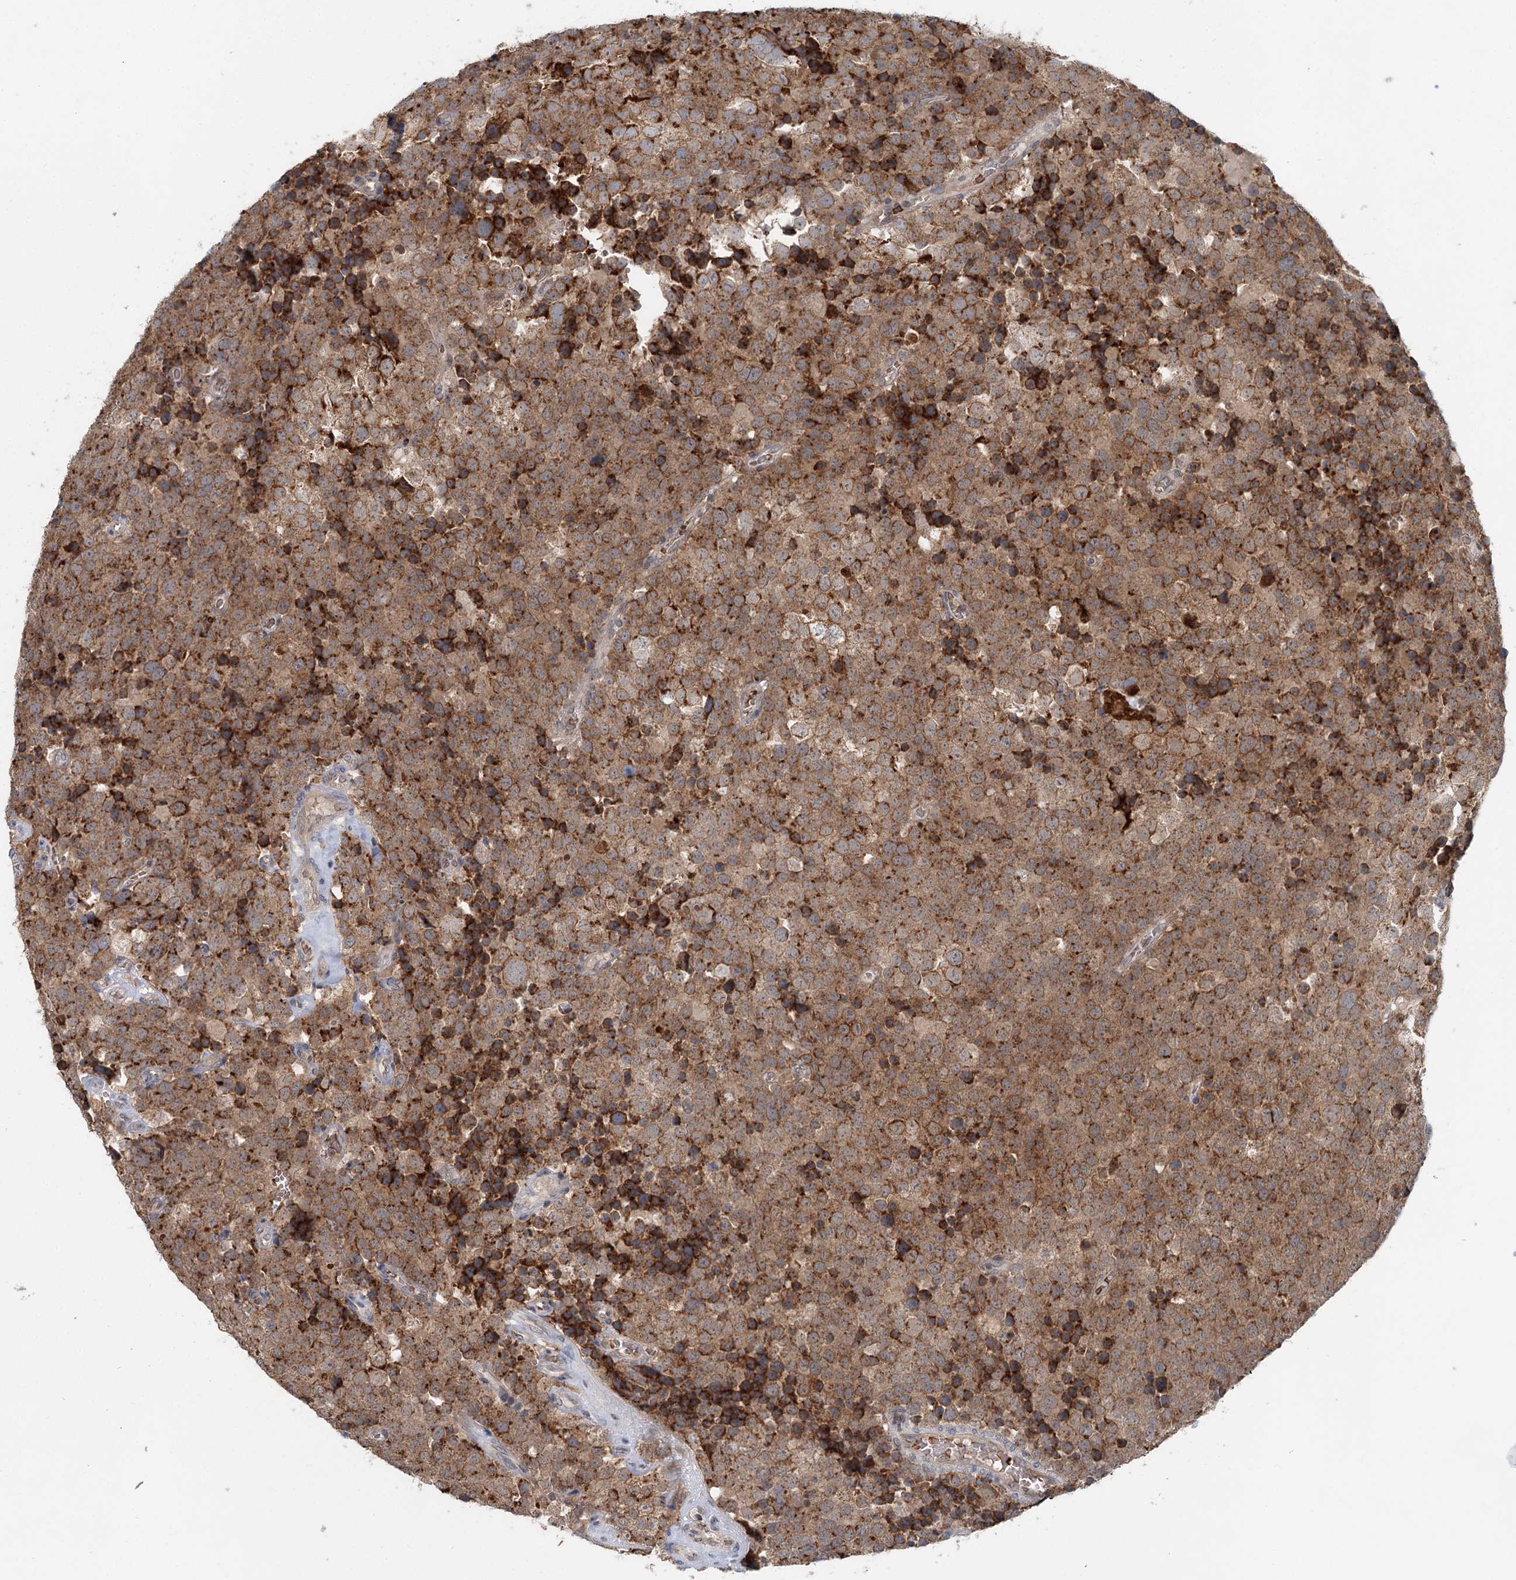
{"staining": {"intensity": "moderate", "quantity": ">75%", "location": "cytoplasmic/membranous"}, "tissue": "testis cancer", "cell_type": "Tumor cells", "image_type": "cancer", "snomed": [{"axis": "morphology", "description": "Seminoma, NOS"}, {"axis": "topography", "description": "Testis"}], "caption": "Immunohistochemical staining of human testis cancer (seminoma) demonstrates moderate cytoplasmic/membranous protein staining in about >75% of tumor cells. (IHC, brightfield microscopy, high magnification).", "gene": "ADK", "patient": {"sex": "male", "age": 71}}